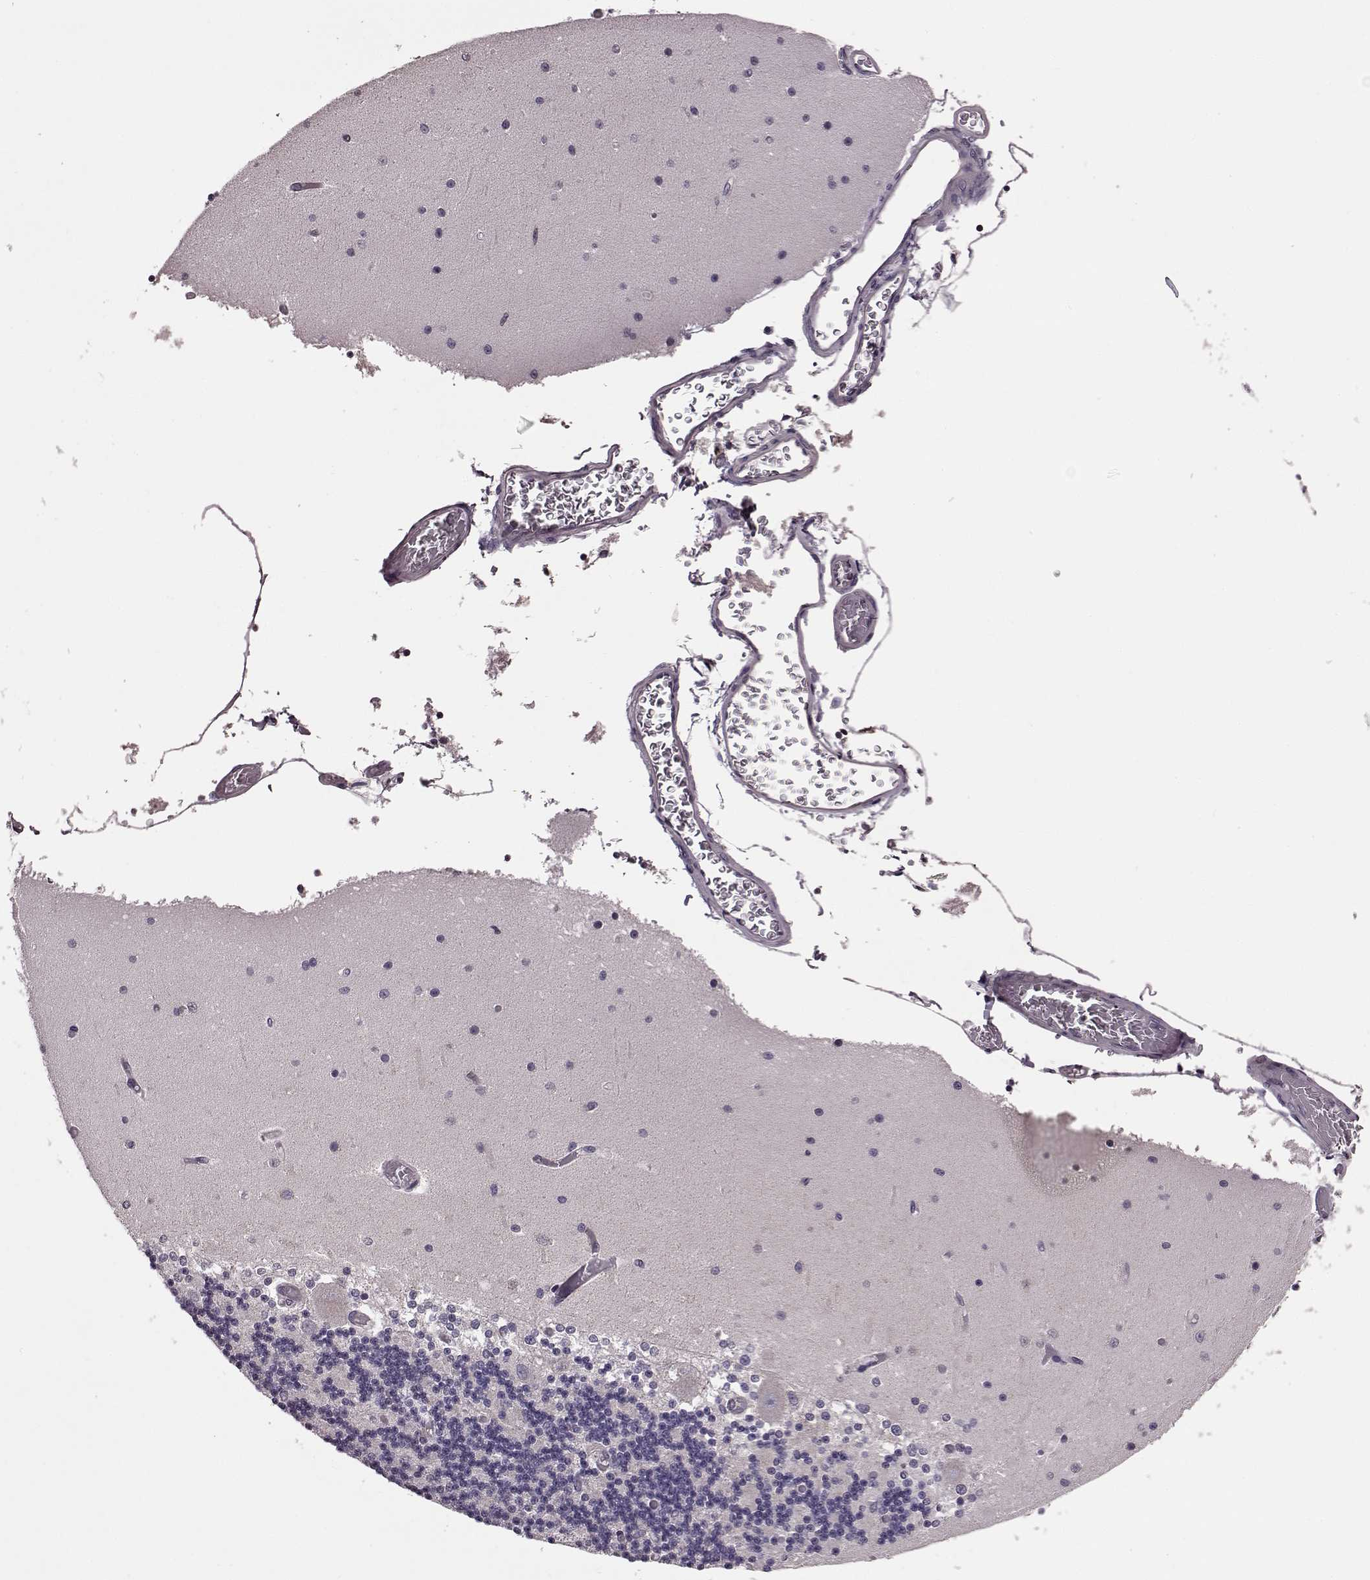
{"staining": {"intensity": "negative", "quantity": "none", "location": "none"}, "tissue": "cerebellum", "cell_type": "Cells in granular layer", "image_type": "normal", "snomed": [{"axis": "morphology", "description": "Normal tissue, NOS"}, {"axis": "topography", "description": "Cerebellum"}], "caption": "This is a micrograph of immunohistochemistry (IHC) staining of normal cerebellum, which shows no expression in cells in granular layer. (DAB (3,3'-diaminobenzidine) immunohistochemistry with hematoxylin counter stain).", "gene": "CDC42SE1", "patient": {"sex": "female", "age": 28}}